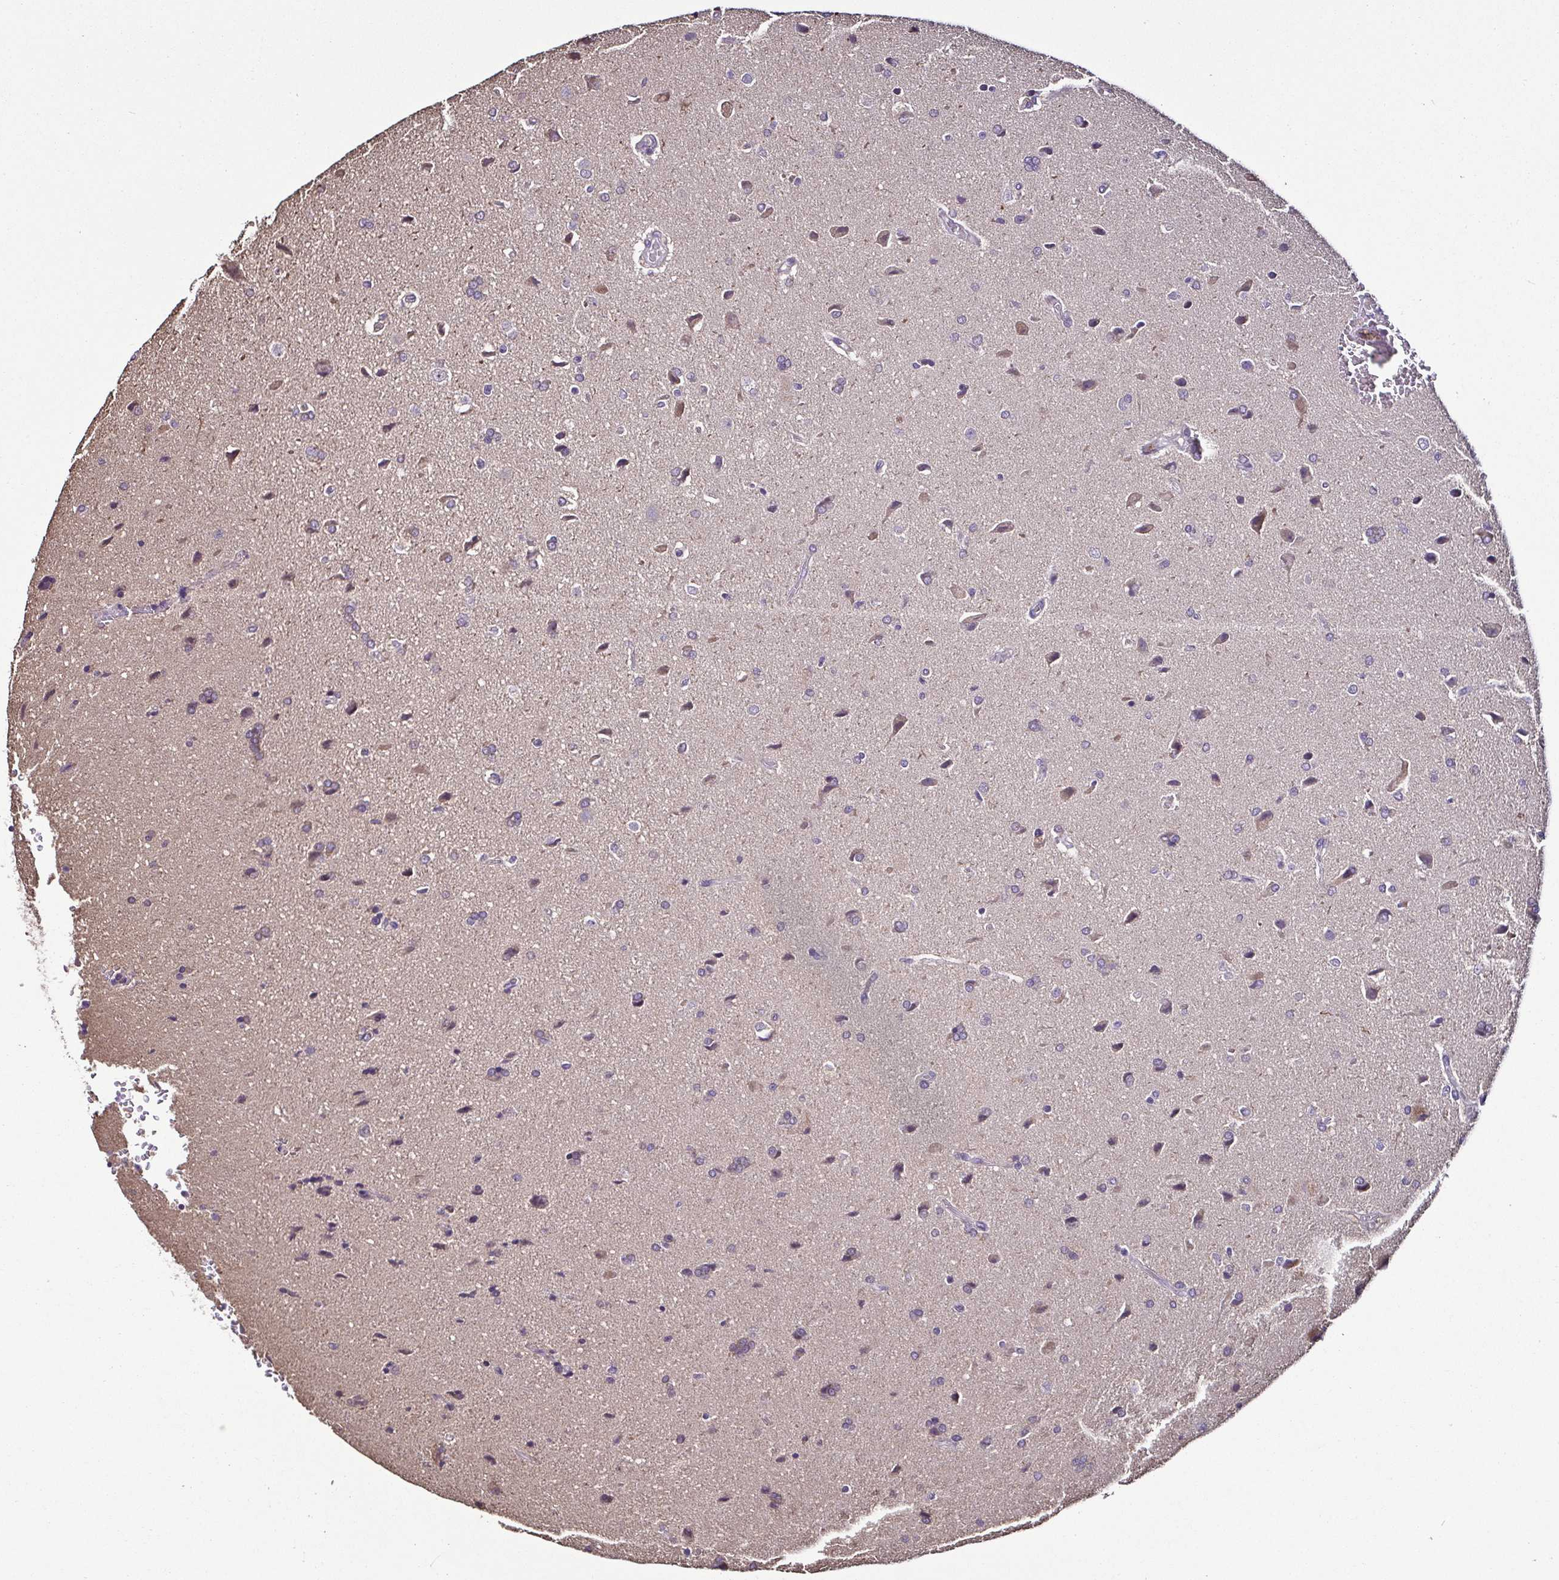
{"staining": {"intensity": "negative", "quantity": "none", "location": "none"}, "tissue": "glioma", "cell_type": "Tumor cells", "image_type": "cancer", "snomed": [{"axis": "morphology", "description": "Glioma, malignant, High grade"}, {"axis": "topography", "description": "Brain"}], "caption": "Tumor cells are negative for brown protein staining in glioma. (DAB (3,3'-diaminobenzidine) immunohistochemistry (IHC) visualized using brightfield microscopy, high magnification).", "gene": "LMOD2", "patient": {"sex": "male", "age": 68}}